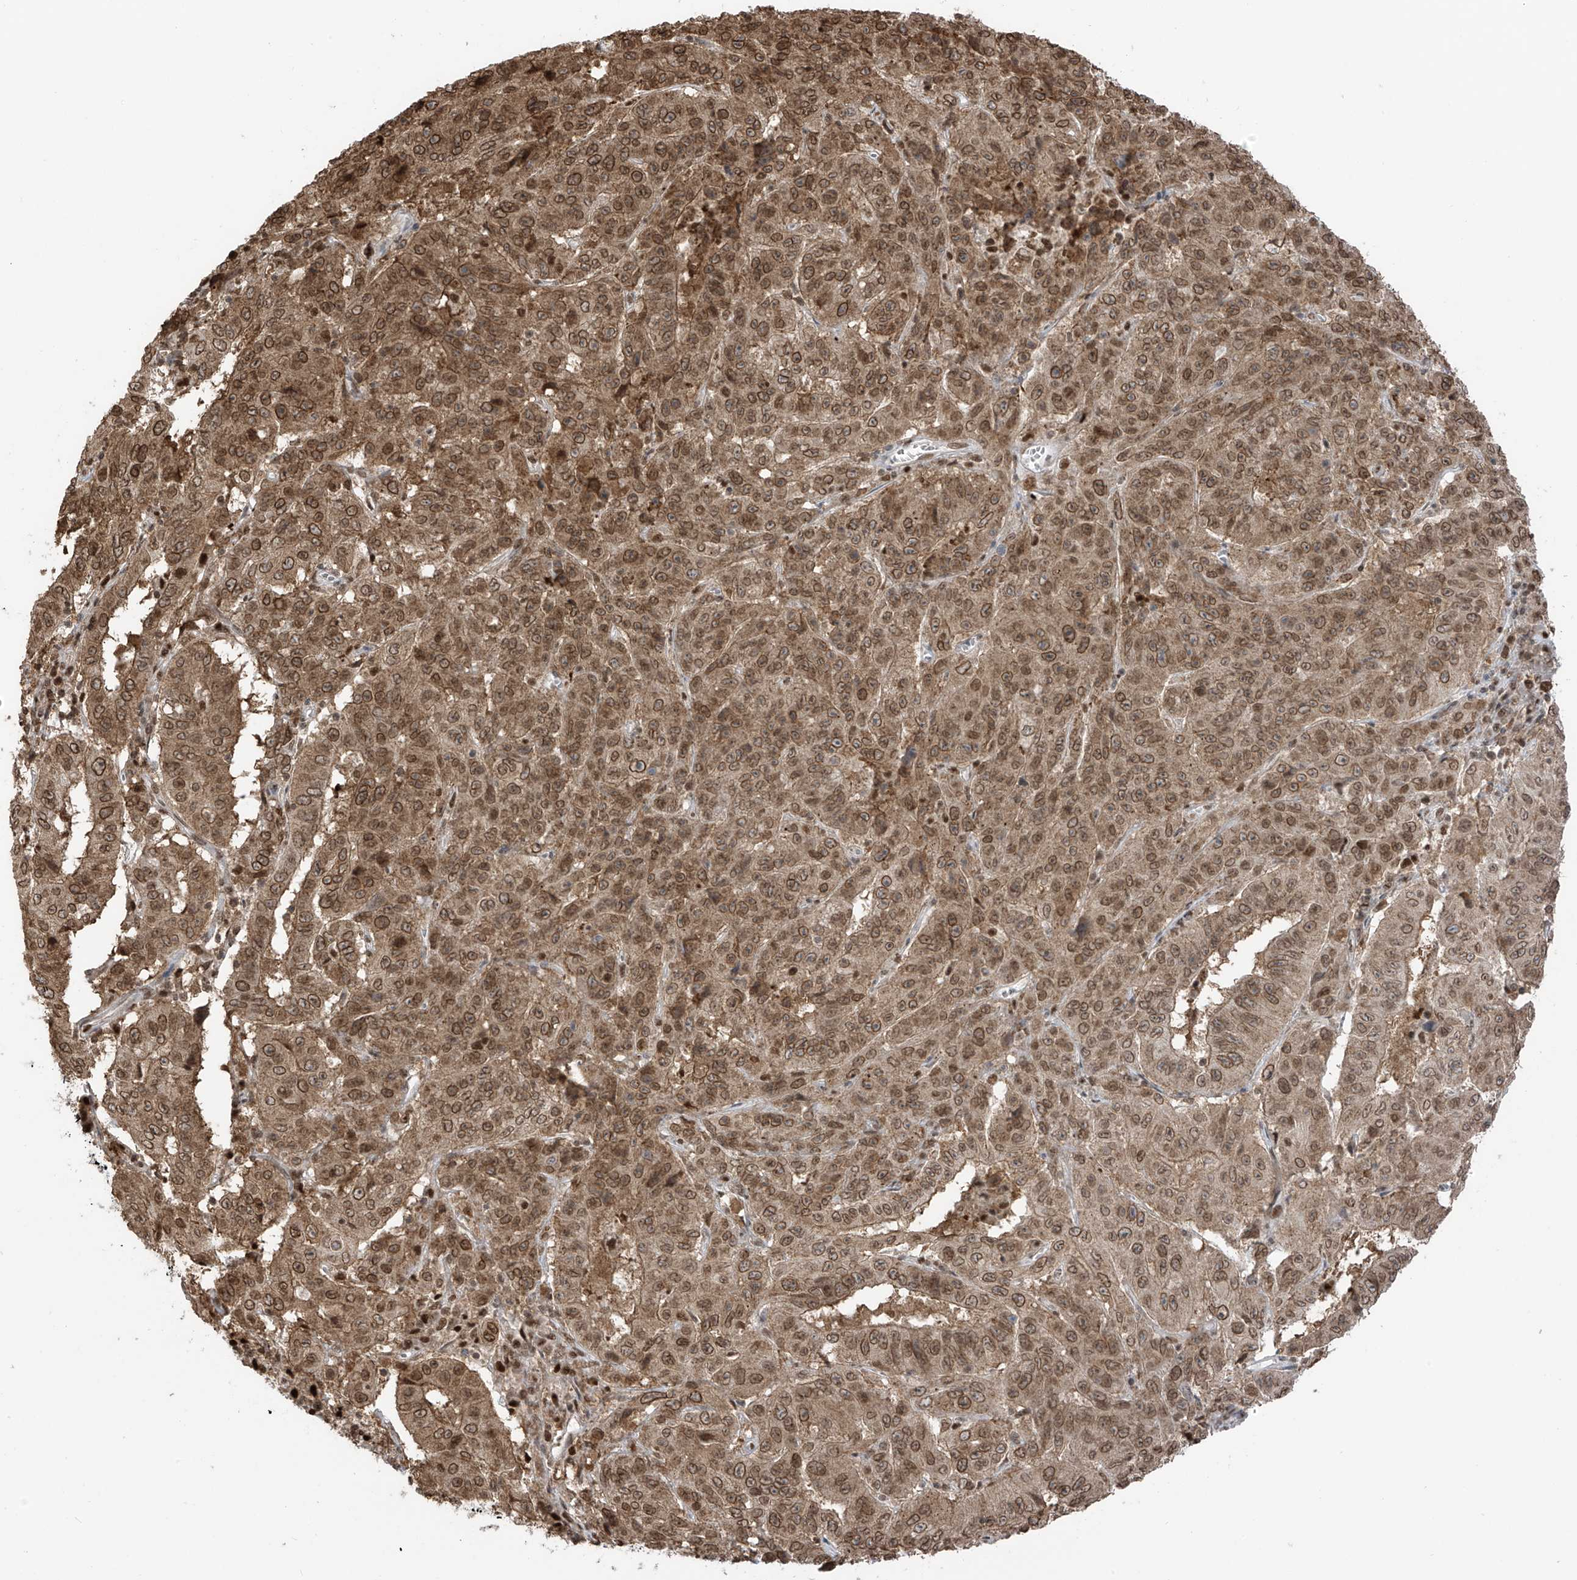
{"staining": {"intensity": "moderate", "quantity": ">75%", "location": "cytoplasmic/membranous,nuclear"}, "tissue": "pancreatic cancer", "cell_type": "Tumor cells", "image_type": "cancer", "snomed": [{"axis": "morphology", "description": "Adenocarcinoma, NOS"}, {"axis": "topography", "description": "Pancreas"}], "caption": "This is an image of IHC staining of pancreatic cancer (adenocarcinoma), which shows moderate positivity in the cytoplasmic/membranous and nuclear of tumor cells.", "gene": "KPNB1", "patient": {"sex": "male", "age": 63}}